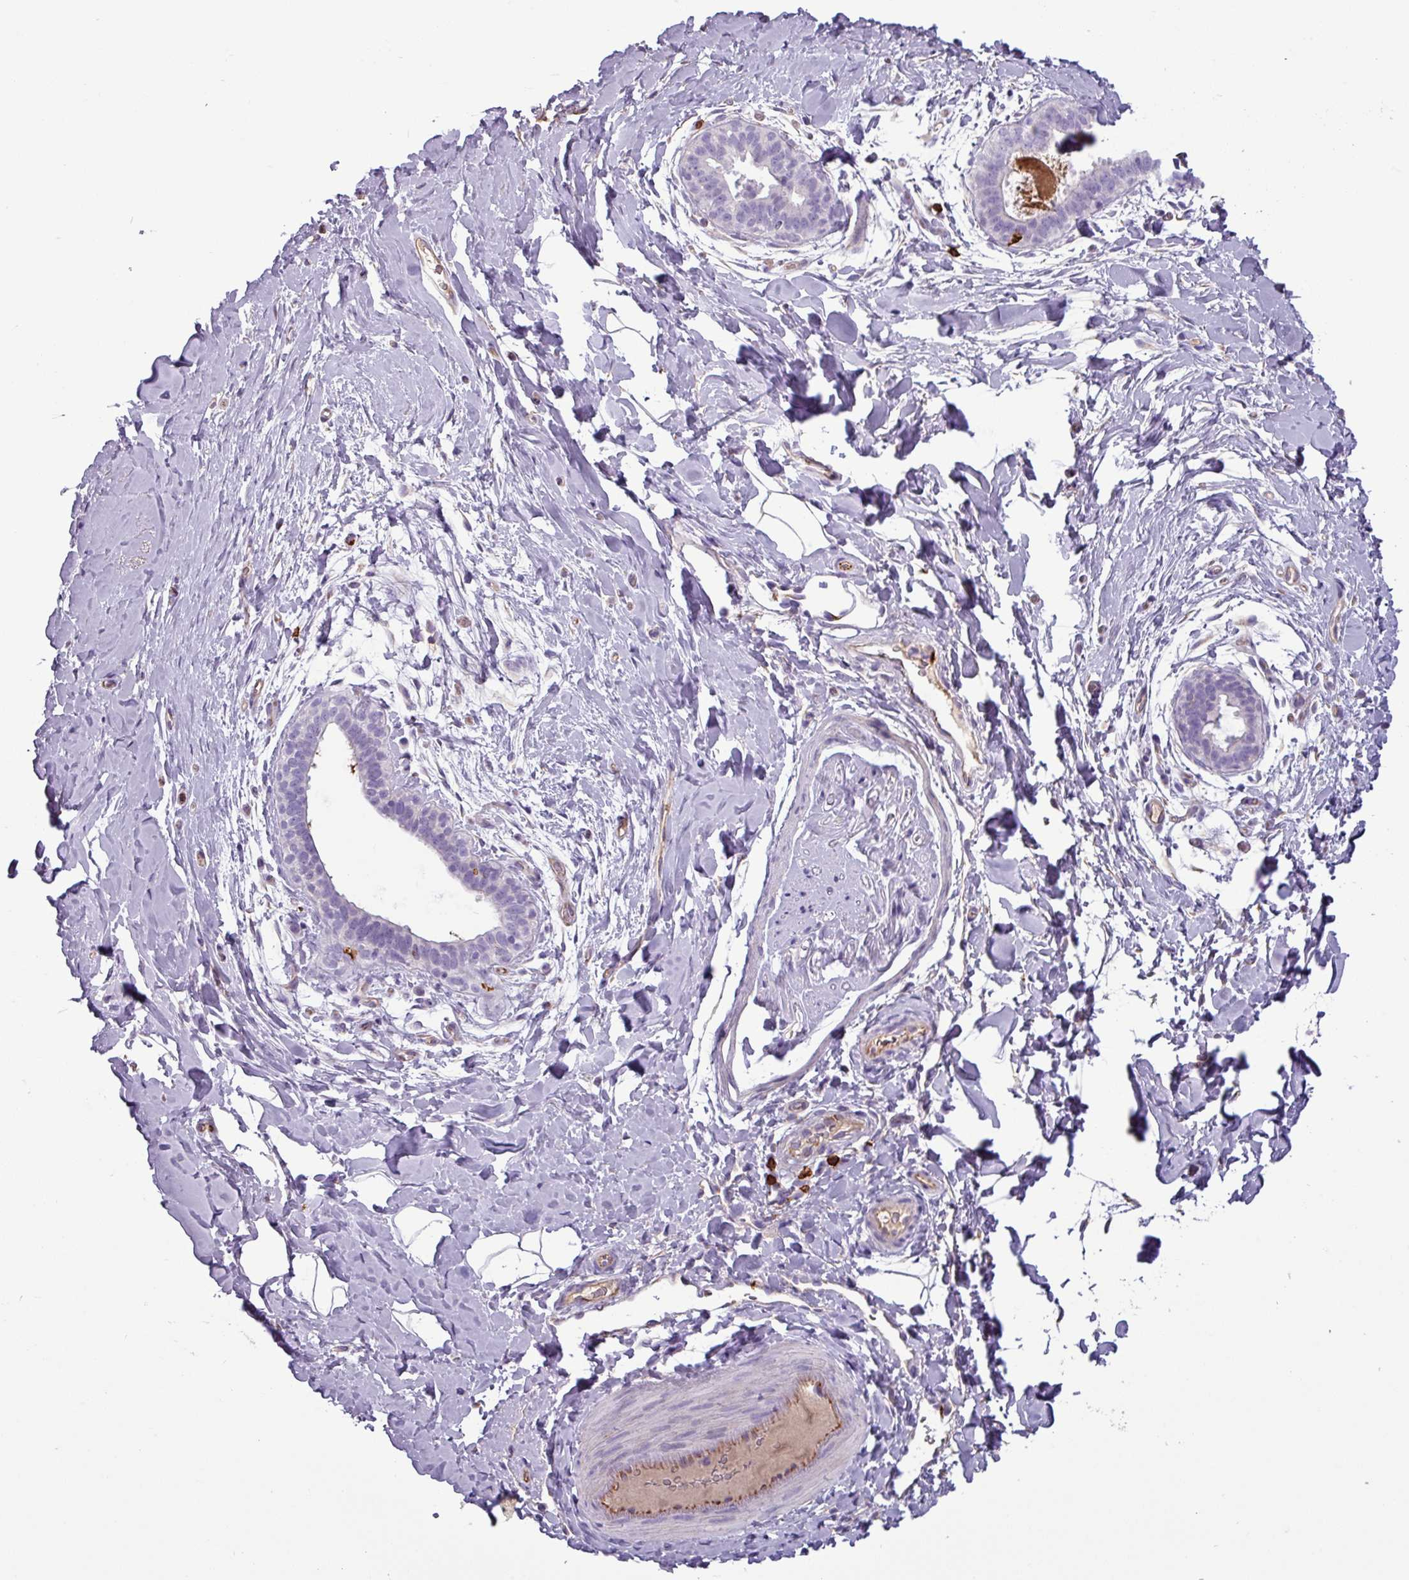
{"staining": {"intensity": "negative", "quantity": "none", "location": "none"}, "tissue": "adipose tissue", "cell_type": "Adipocytes", "image_type": "normal", "snomed": [{"axis": "morphology", "description": "Normal tissue, NOS"}, {"axis": "topography", "description": "Breast"}], "caption": "An image of human adipose tissue is negative for staining in adipocytes. (DAB immunohistochemistry (IHC) visualized using brightfield microscopy, high magnification).", "gene": "CD8A", "patient": {"sex": "female", "age": 26}}